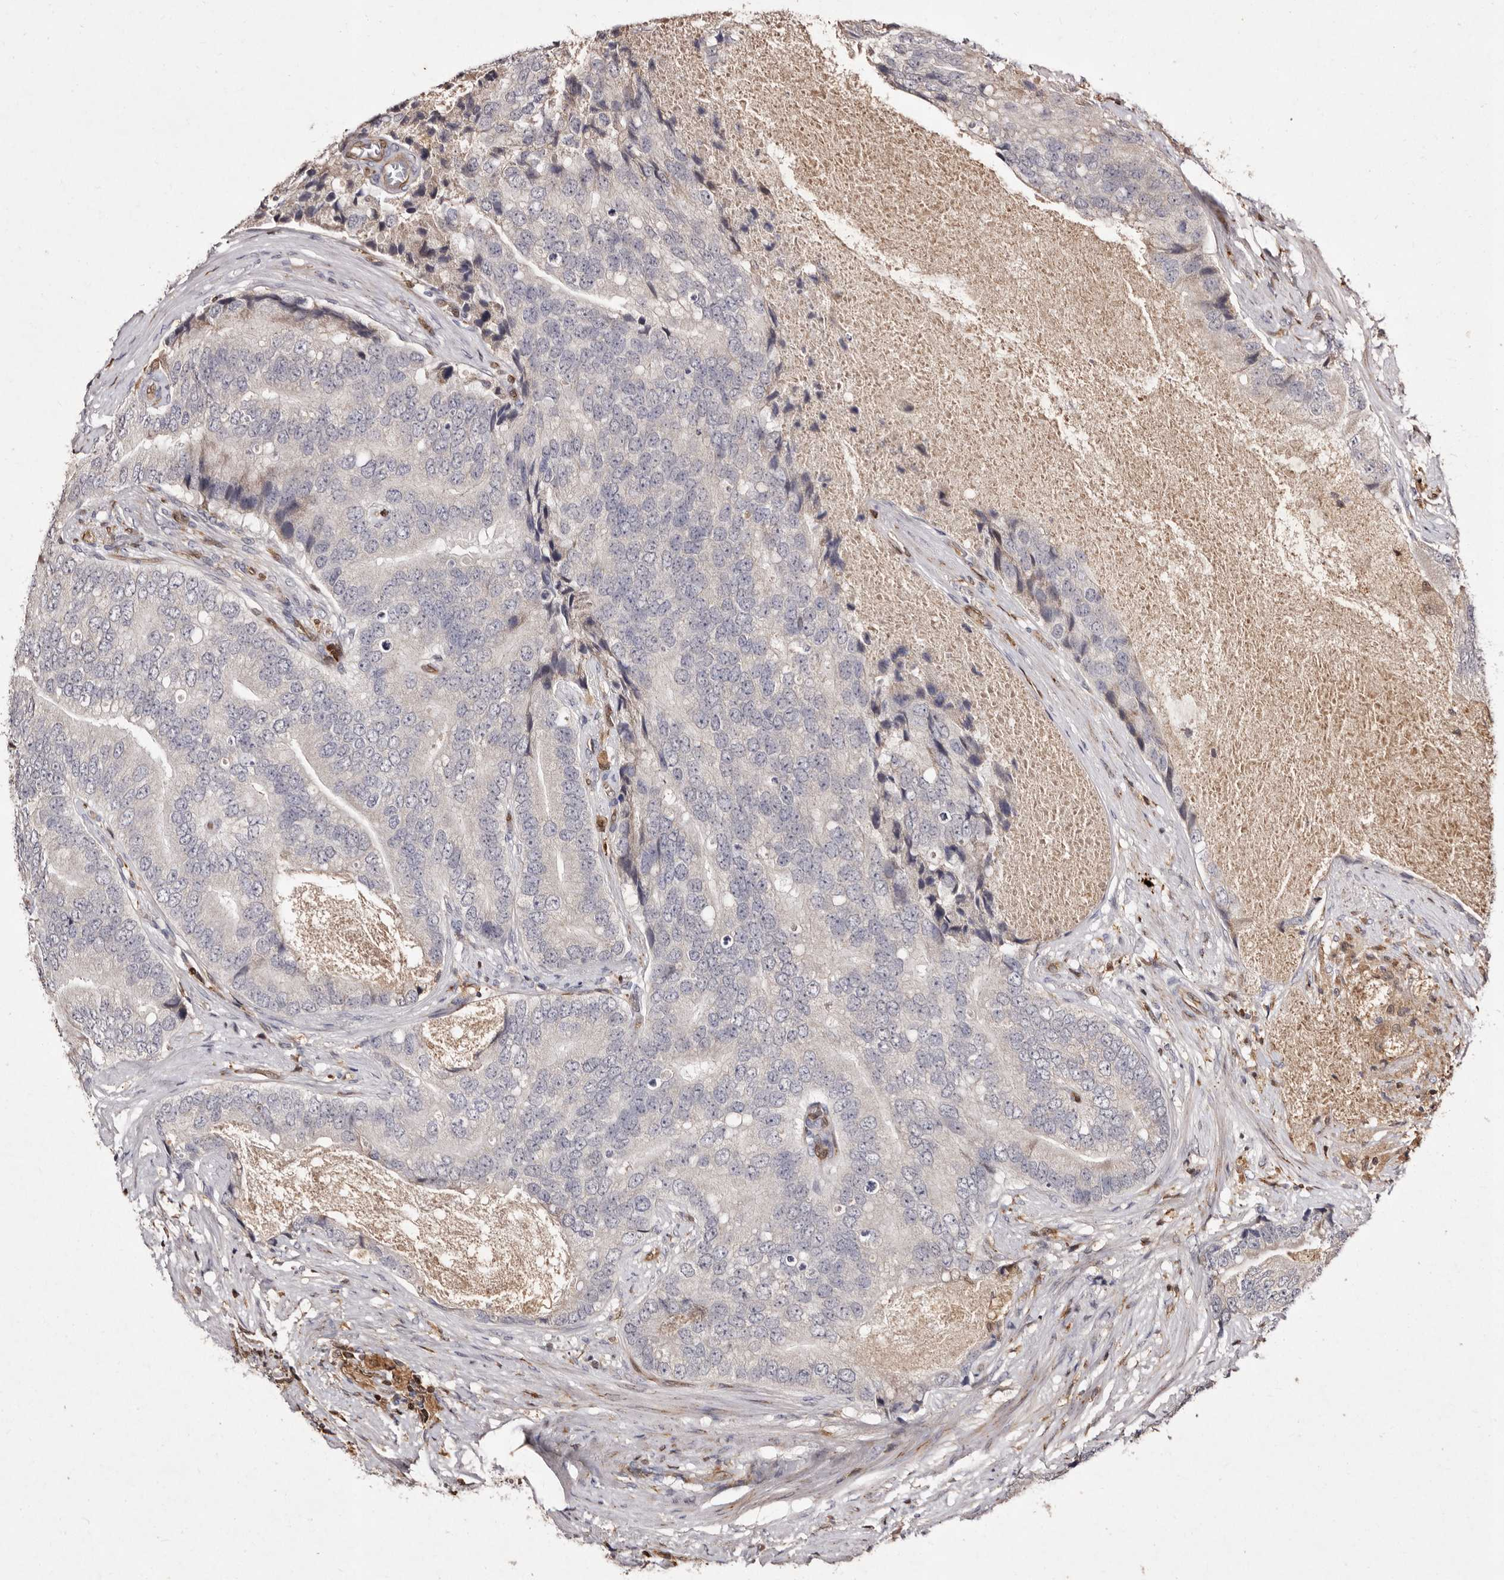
{"staining": {"intensity": "negative", "quantity": "none", "location": "none"}, "tissue": "prostate cancer", "cell_type": "Tumor cells", "image_type": "cancer", "snomed": [{"axis": "morphology", "description": "Adenocarcinoma, High grade"}, {"axis": "topography", "description": "Prostate"}], "caption": "Tumor cells are negative for protein expression in human prostate cancer.", "gene": "GIMAP4", "patient": {"sex": "male", "age": 70}}